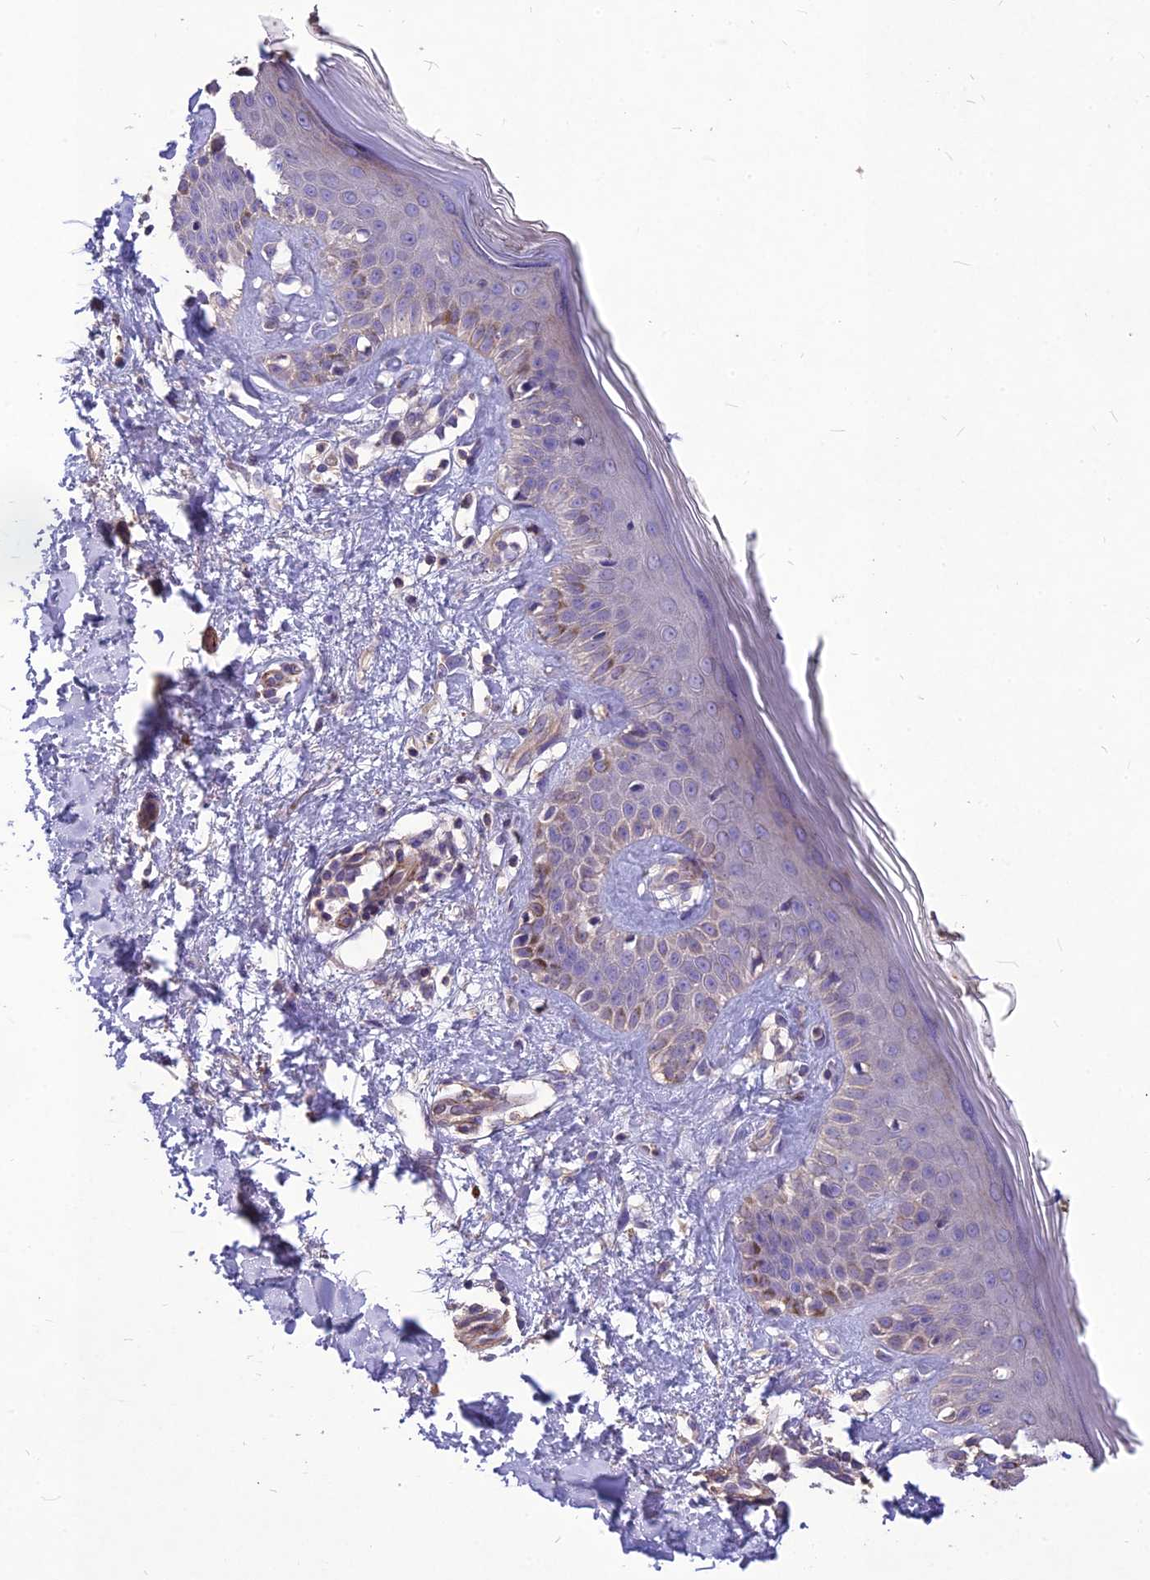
{"staining": {"intensity": "negative", "quantity": "none", "location": "none"}, "tissue": "skin", "cell_type": "Fibroblasts", "image_type": "normal", "snomed": [{"axis": "morphology", "description": "Normal tissue, NOS"}, {"axis": "topography", "description": "Skin"}], "caption": "High magnification brightfield microscopy of unremarkable skin stained with DAB (3,3'-diaminobenzidine) (brown) and counterstained with hematoxylin (blue): fibroblasts show no significant expression. (DAB immunohistochemistry visualized using brightfield microscopy, high magnification).", "gene": "CLUH", "patient": {"sex": "female", "age": 64}}